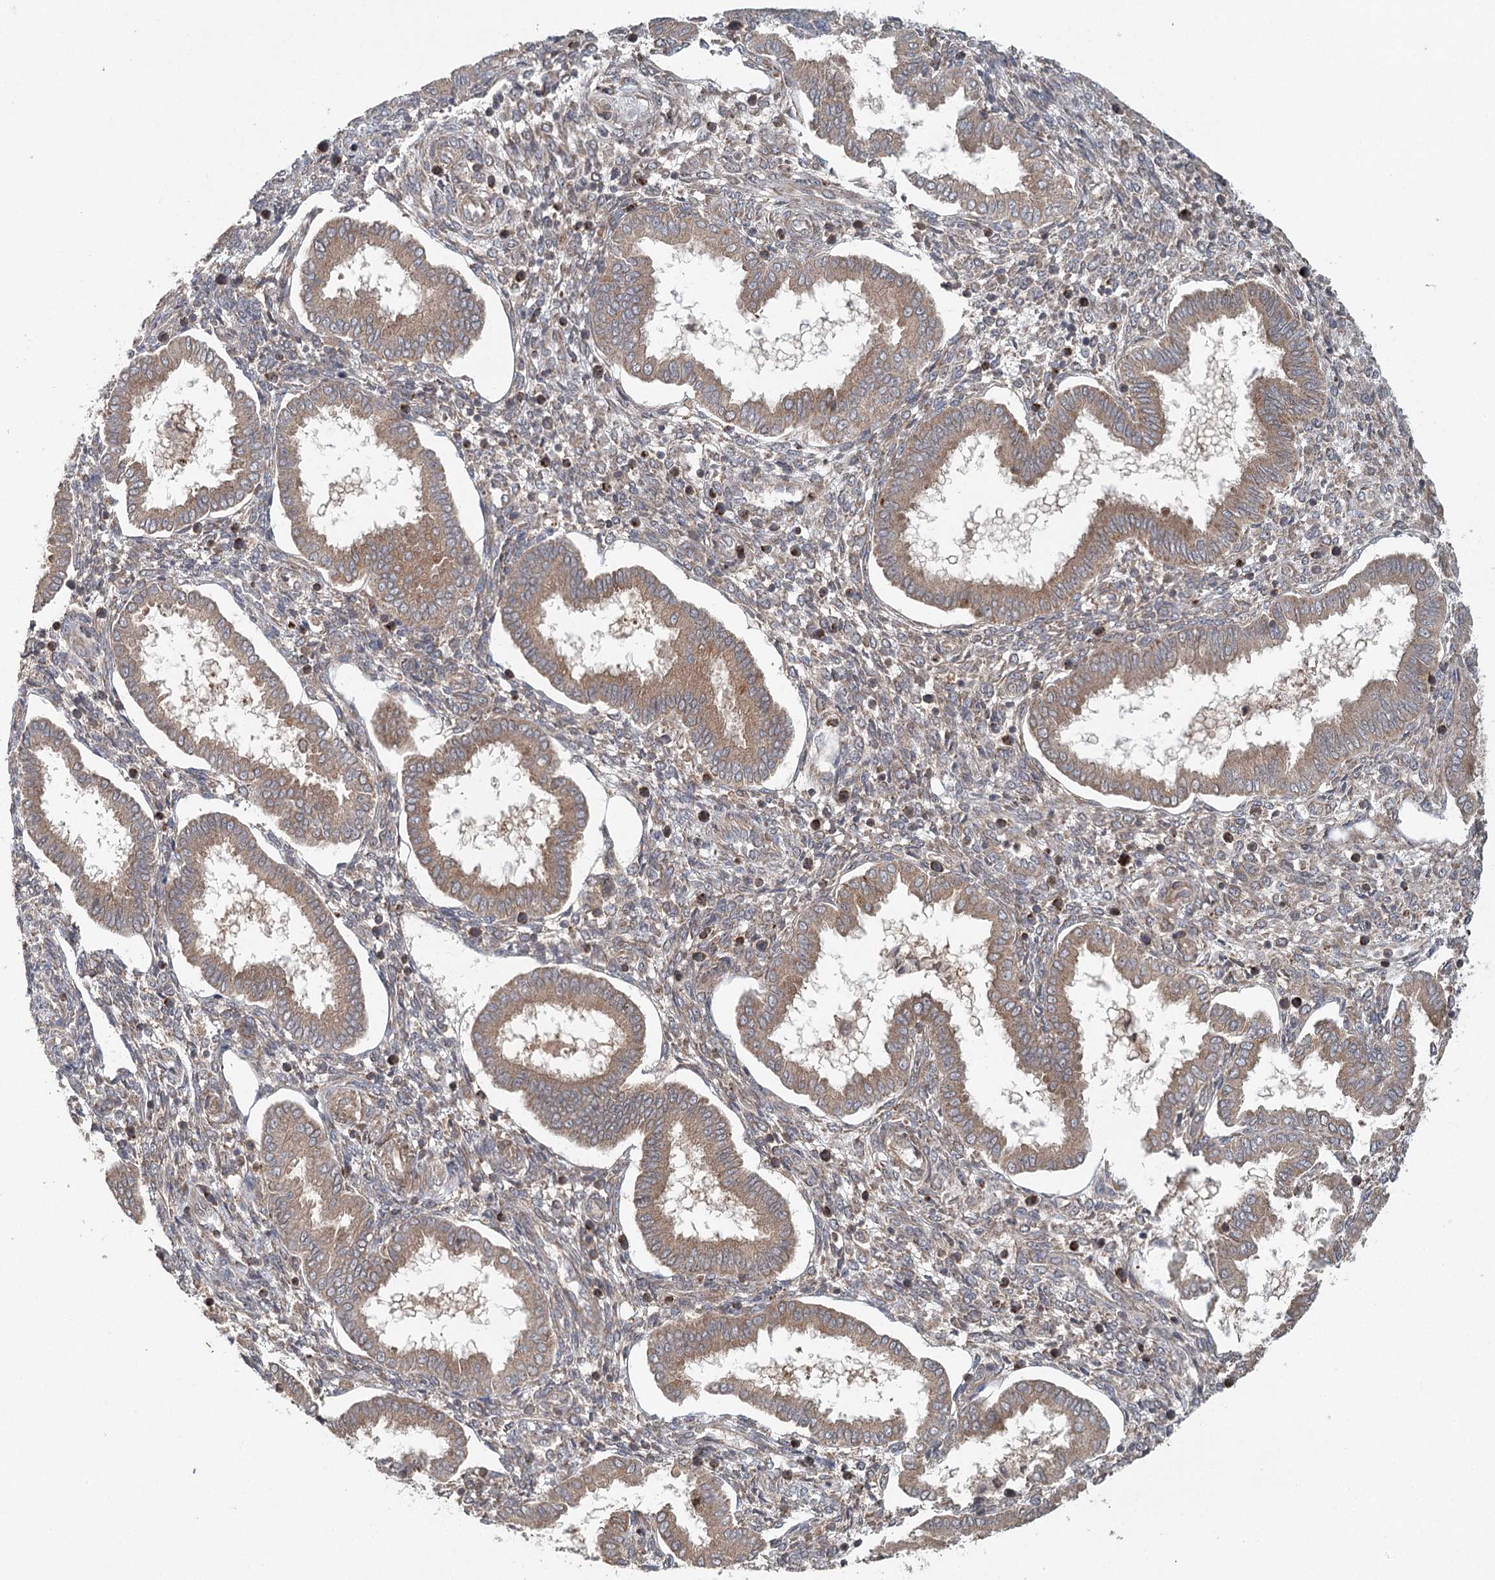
{"staining": {"intensity": "weak", "quantity": "<25%", "location": "cytoplasmic/membranous"}, "tissue": "endometrium", "cell_type": "Cells in endometrial stroma", "image_type": "normal", "snomed": [{"axis": "morphology", "description": "Normal tissue, NOS"}, {"axis": "topography", "description": "Endometrium"}], "caption": "Endometrium was stained to show a protein in brown. There is no significant staining in cells in endometrial stroma. The staining is performed using DAB (3,3'-diaminobenzidine) brown chromogen with nuclei counter-stained in using hematoxylin.", "gene": "ENSG00000273217", "patient": {"sex": "female", "age": 24}}